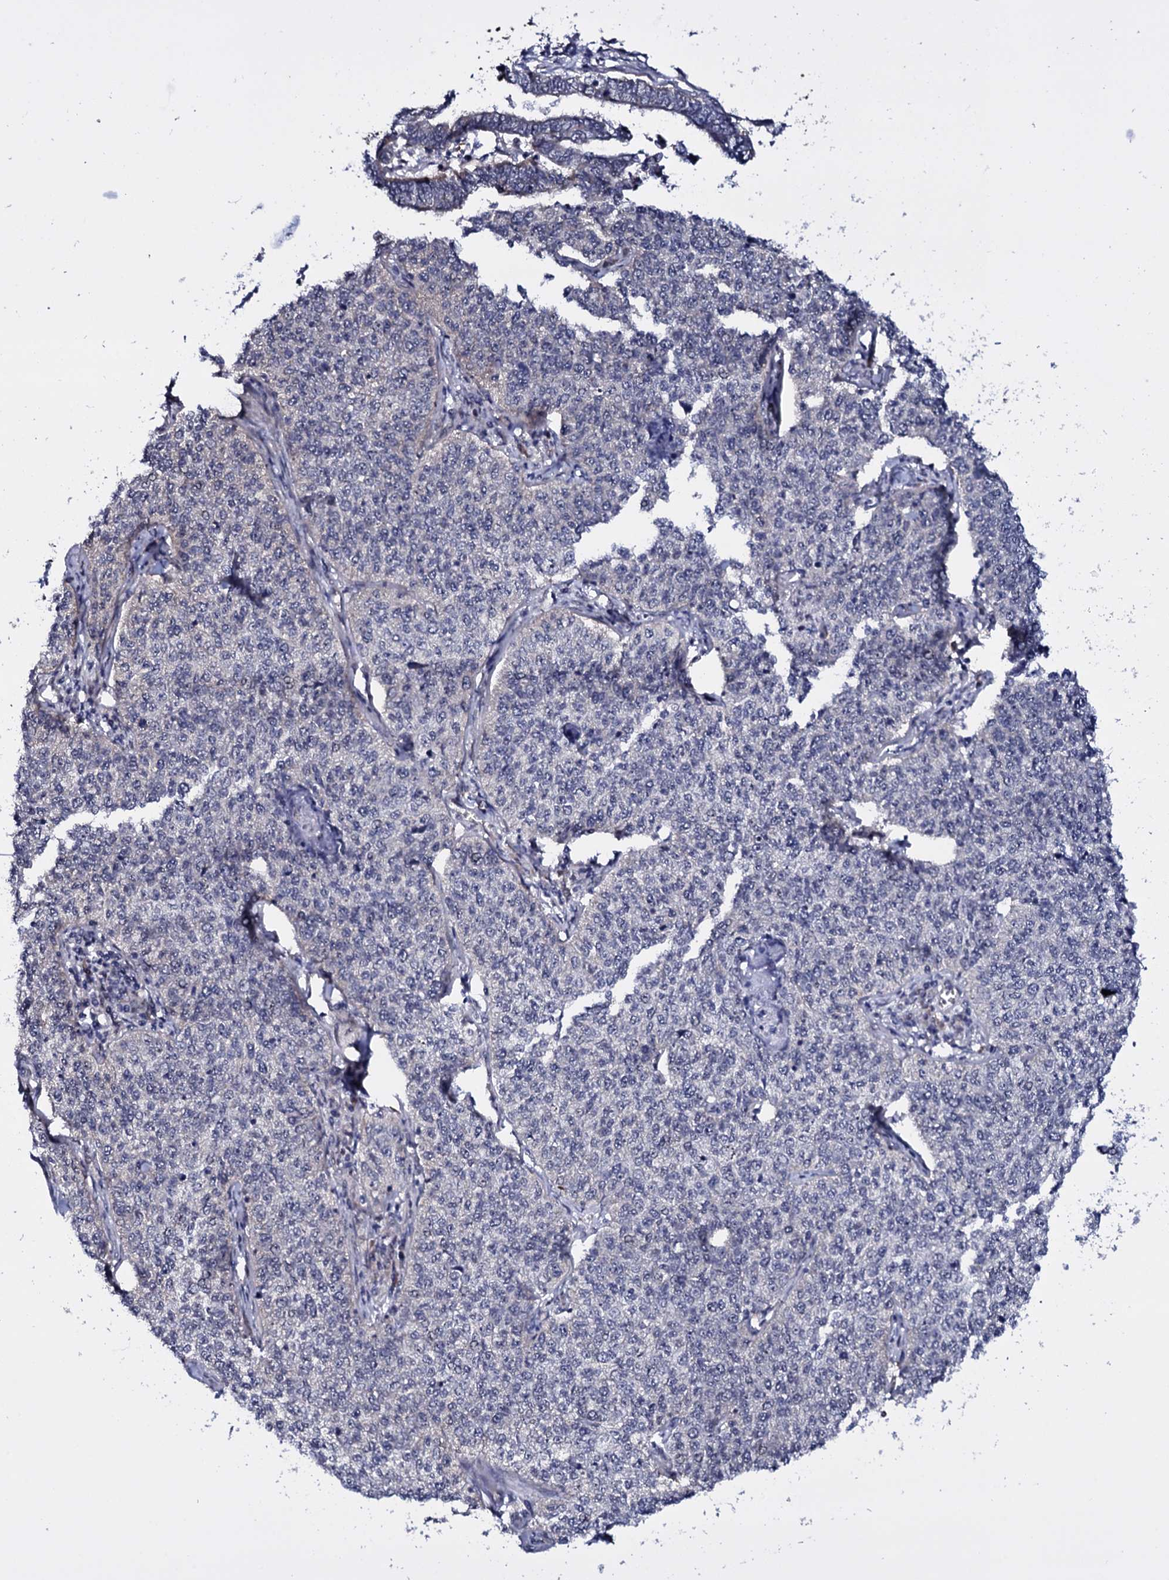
{"staining": {"intensity": "weak", "quantity": "<25%", "location": "cytoplasmic/membranous"}, "tissue": "cervical cancer", "cell_type": "Tumor cells", "image_type": "cancer", "snomed": [{"axis": "morphology", "description": "Squamous cell carcinoma, NOS"}, {"axis": "topography", "description": "Cervix"}], "caption": "Tumor cells show no significant staining in cervical squamous cell carcinoma. (Stains: DAB IHC with hematoxylin counter stain, Microscopy: brightfield microscopy at high magnification).", "gene": "GAREM1", "patient": {"sex": "female", "age": 35}}